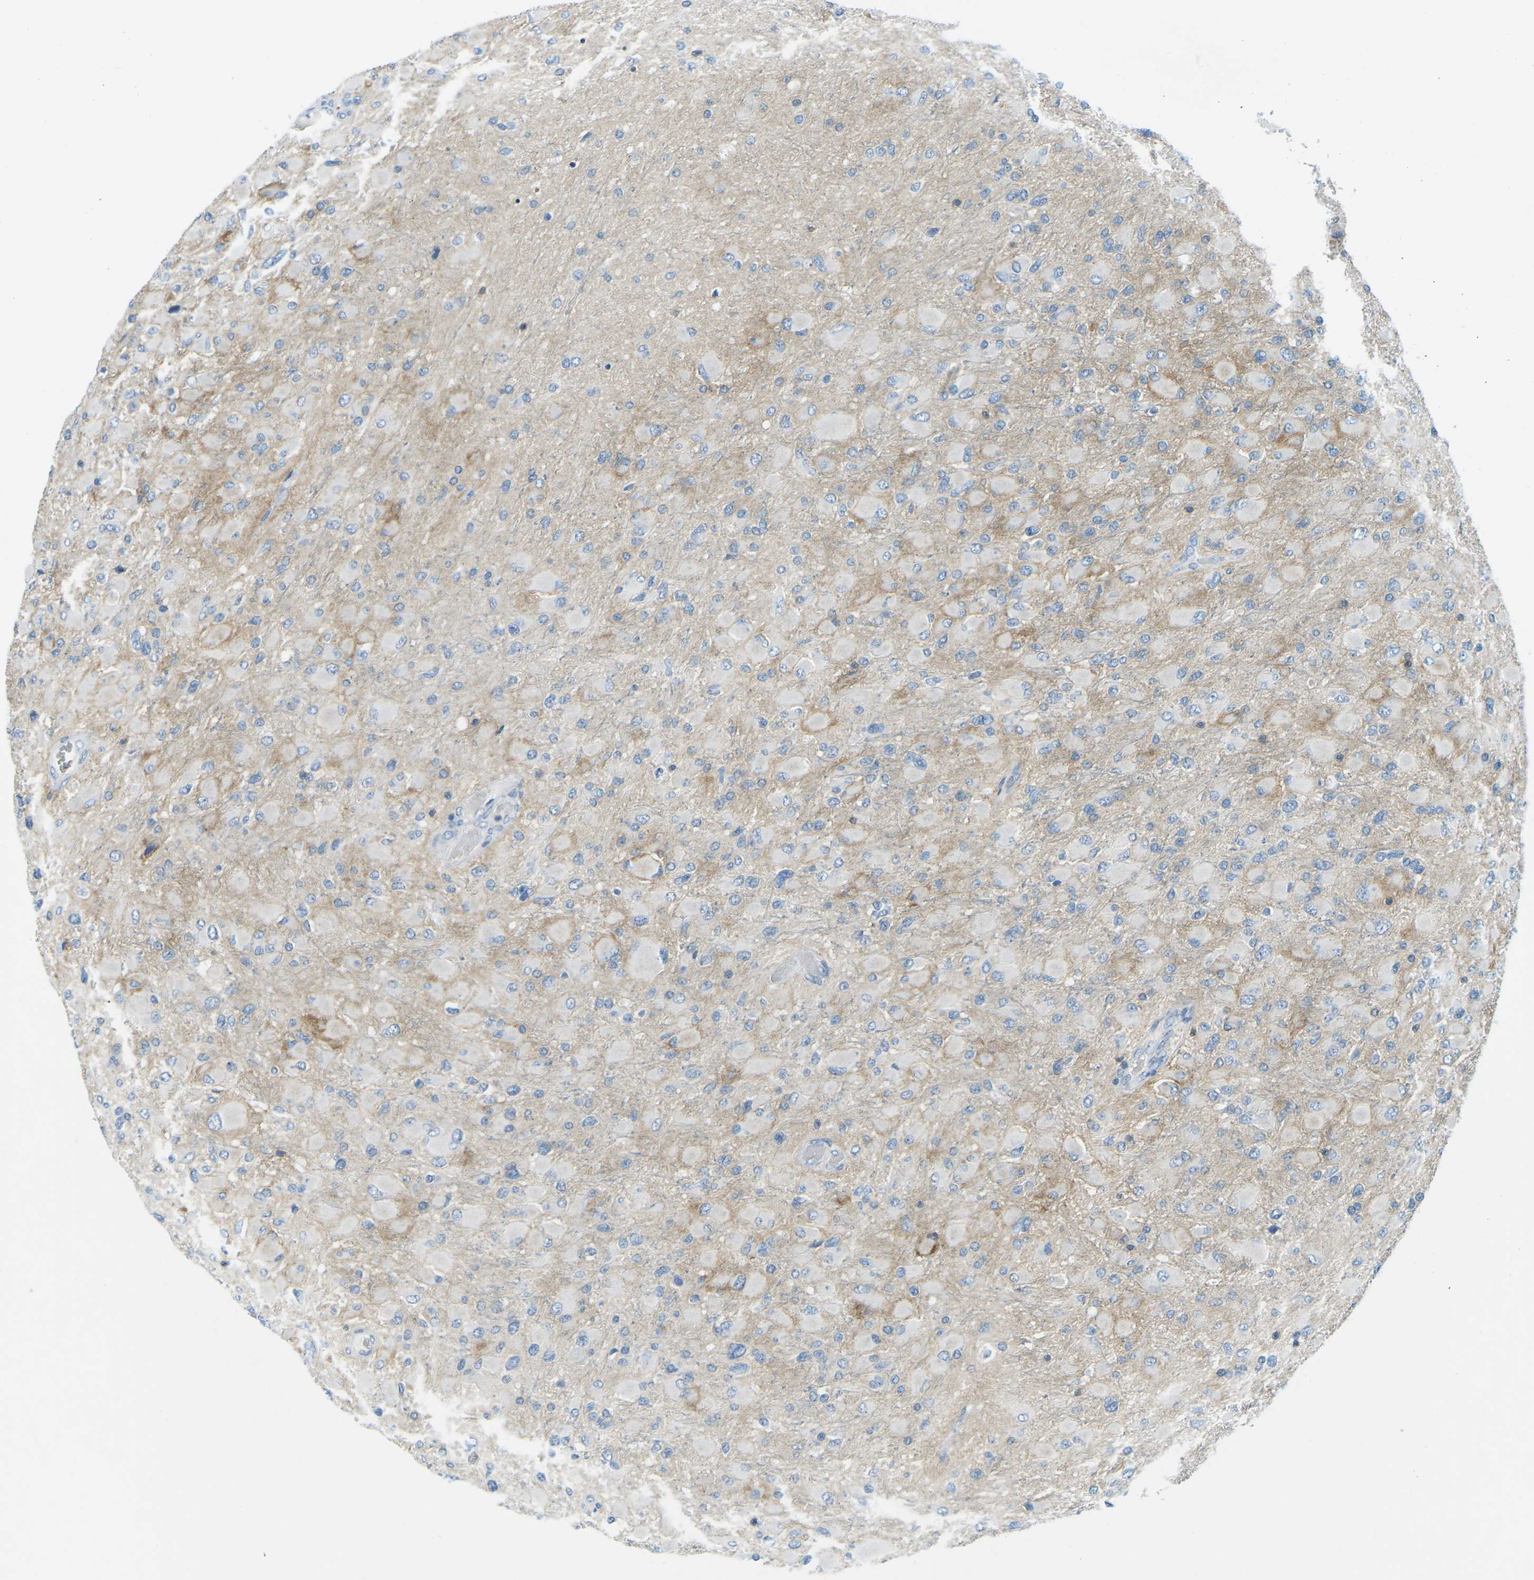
{"staining": {"intensity": "negative", "quantity": "none", "location": "none"}, "tissue": "glioma", "cell_type": "Tumor cells", "image_type": "cancer", "snomed": [{"axis": "morphology", "description": "Glioma, malignant, High grade"}, {"axis": "topography", "description": "Cerebral cortex"}], "caption": "Immunohistochemical staining of human malignant glioma (high-grade) reveals no significant staining in tumor cells.", "gene": "CD47", "patient": {"sex": "female", "age": 36}}